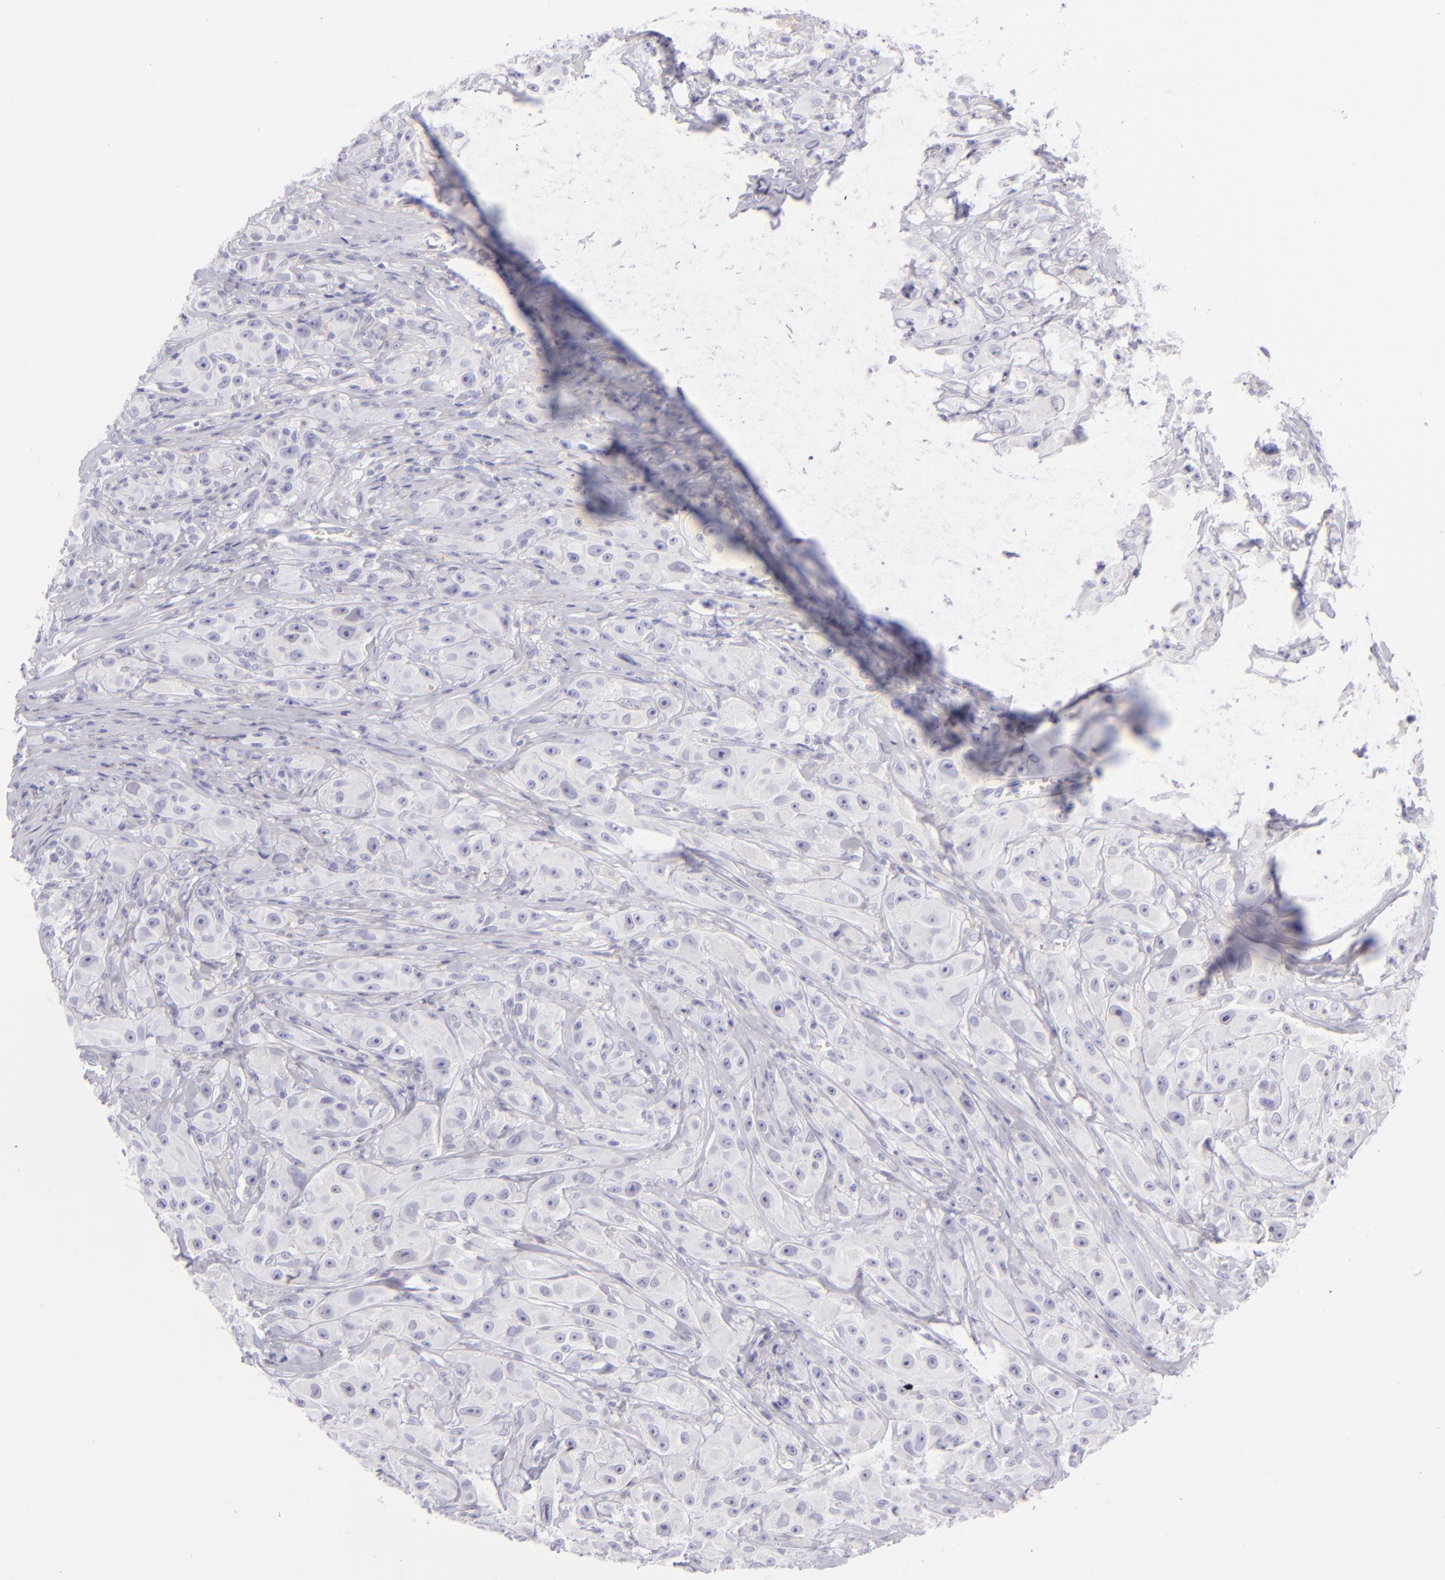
{"staining": {"intensity": "negative", "quantity": "none", "location": "none"}, "tissue": "melanoma", "cell_type": "Tumor cells", "image_type": "cancer", "snomed": [{"axis": "morphology", "description": "Malignant melanoma, NOS"}, {"axis": "topography", "description": "Skin"}], "caption": "DAB immunohistochemical staining of human malignant melanoma demonstrates no significant staining in tumor cells. (Stains: DAB immunohistochemistry with hematoxylin counter stain, Microscopy: brightfield microscopy at high magnification).", "gene": "CD72", "patient": {"sex": "male", "age": 56}}